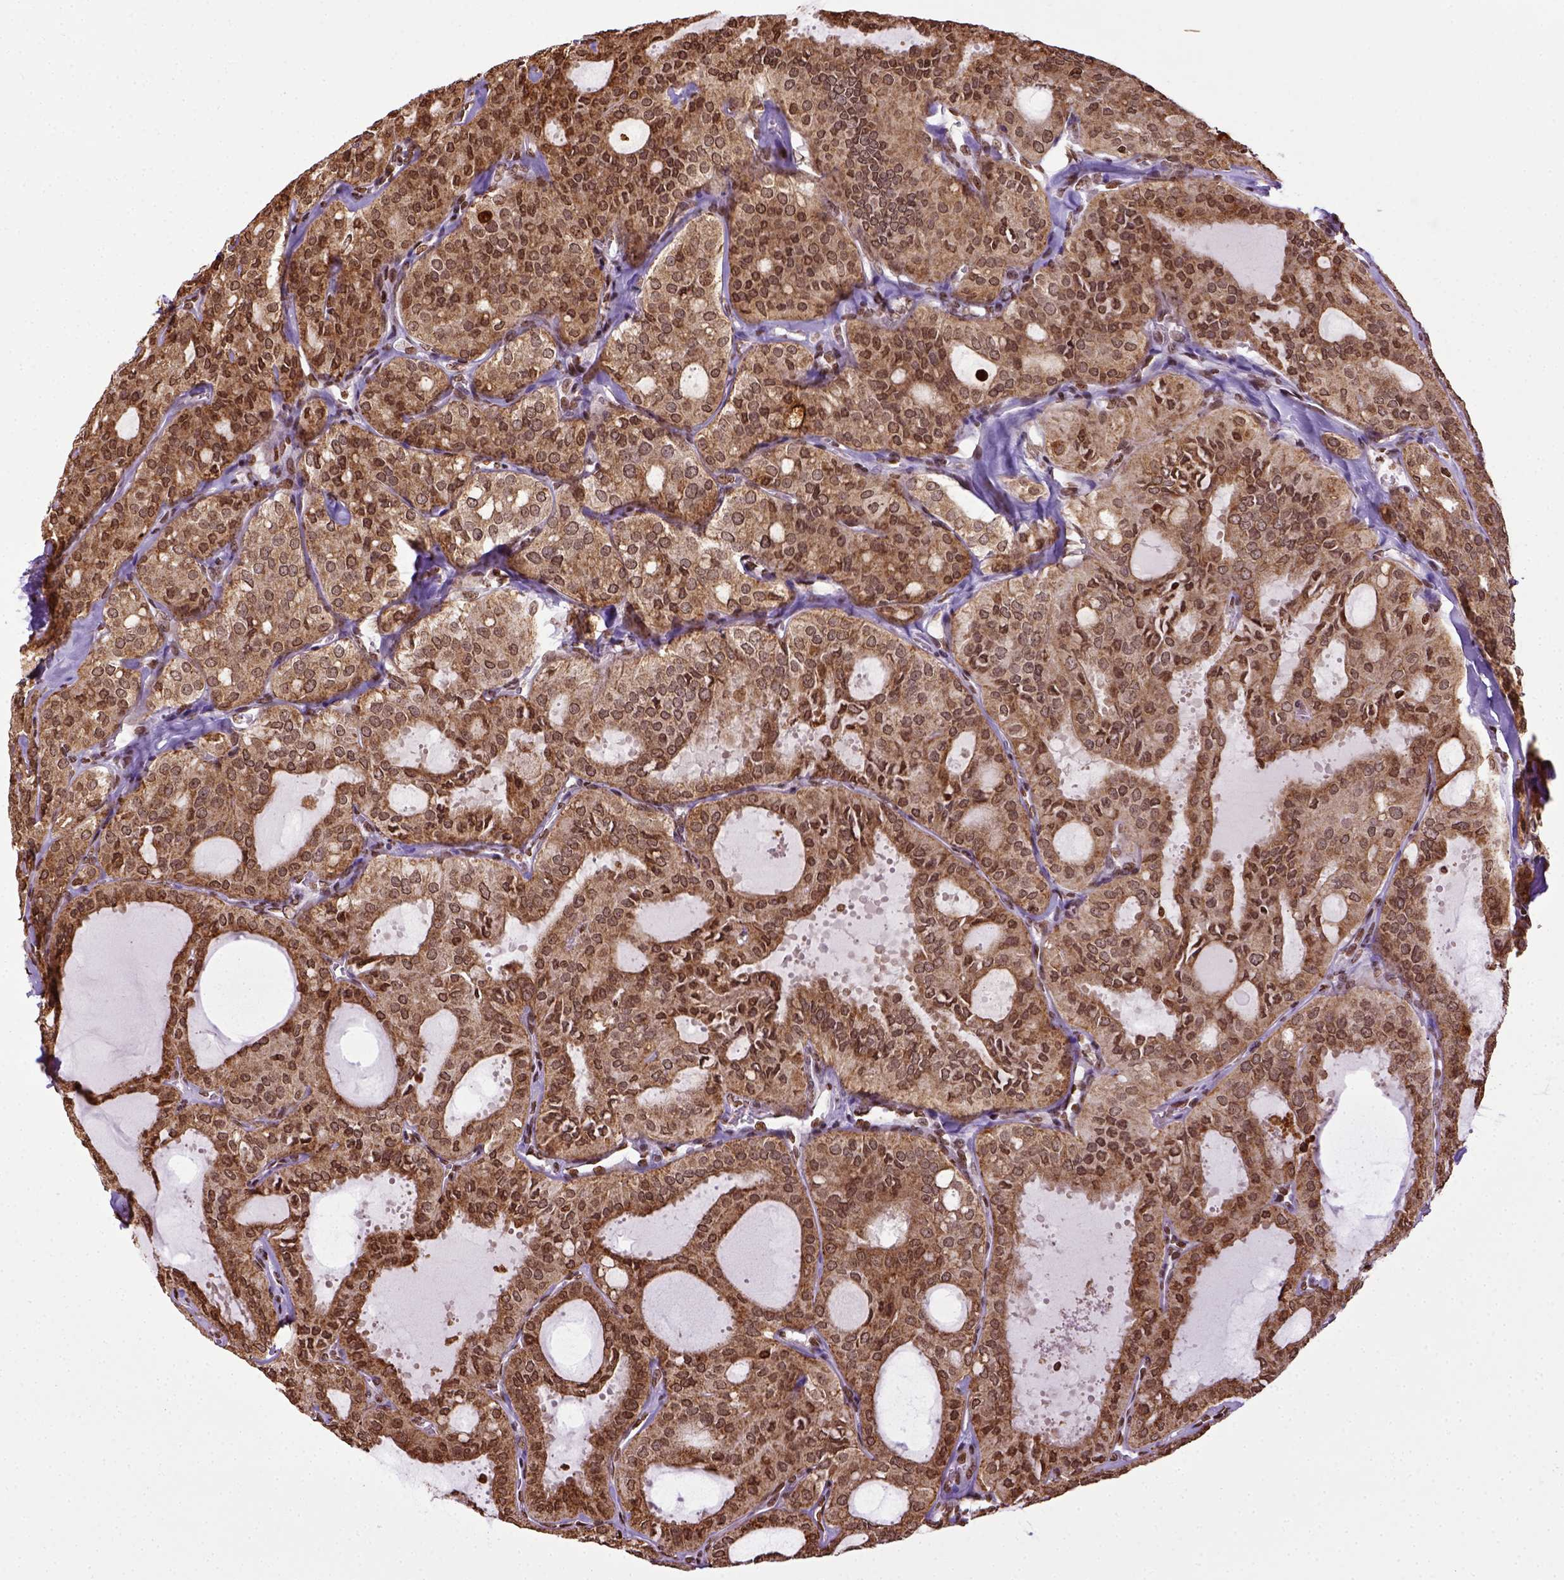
{"staining": {"intensity": "moderate", "quantity": ">75%", "location": "cytoplasmic/membranous,nuclear"}, "tissue": "thyroid cancer", "cell_type": "Tumor cells", "image_type": "cancer", "snomed": [{"axis": "morphology", "description": "Follicular adenoma carcinoma, NOS"}, {"axis": "topography", "description": "Thyroid gland"}], "caption": "A medium amount of moderate cytoplasmic/membranous and nuclear positivity is seen in approximately >75% of tumor cells in thyroid cancer tissue.", "gene": "ZNF75D", "patient": {"sex": "male", "age": 75}}